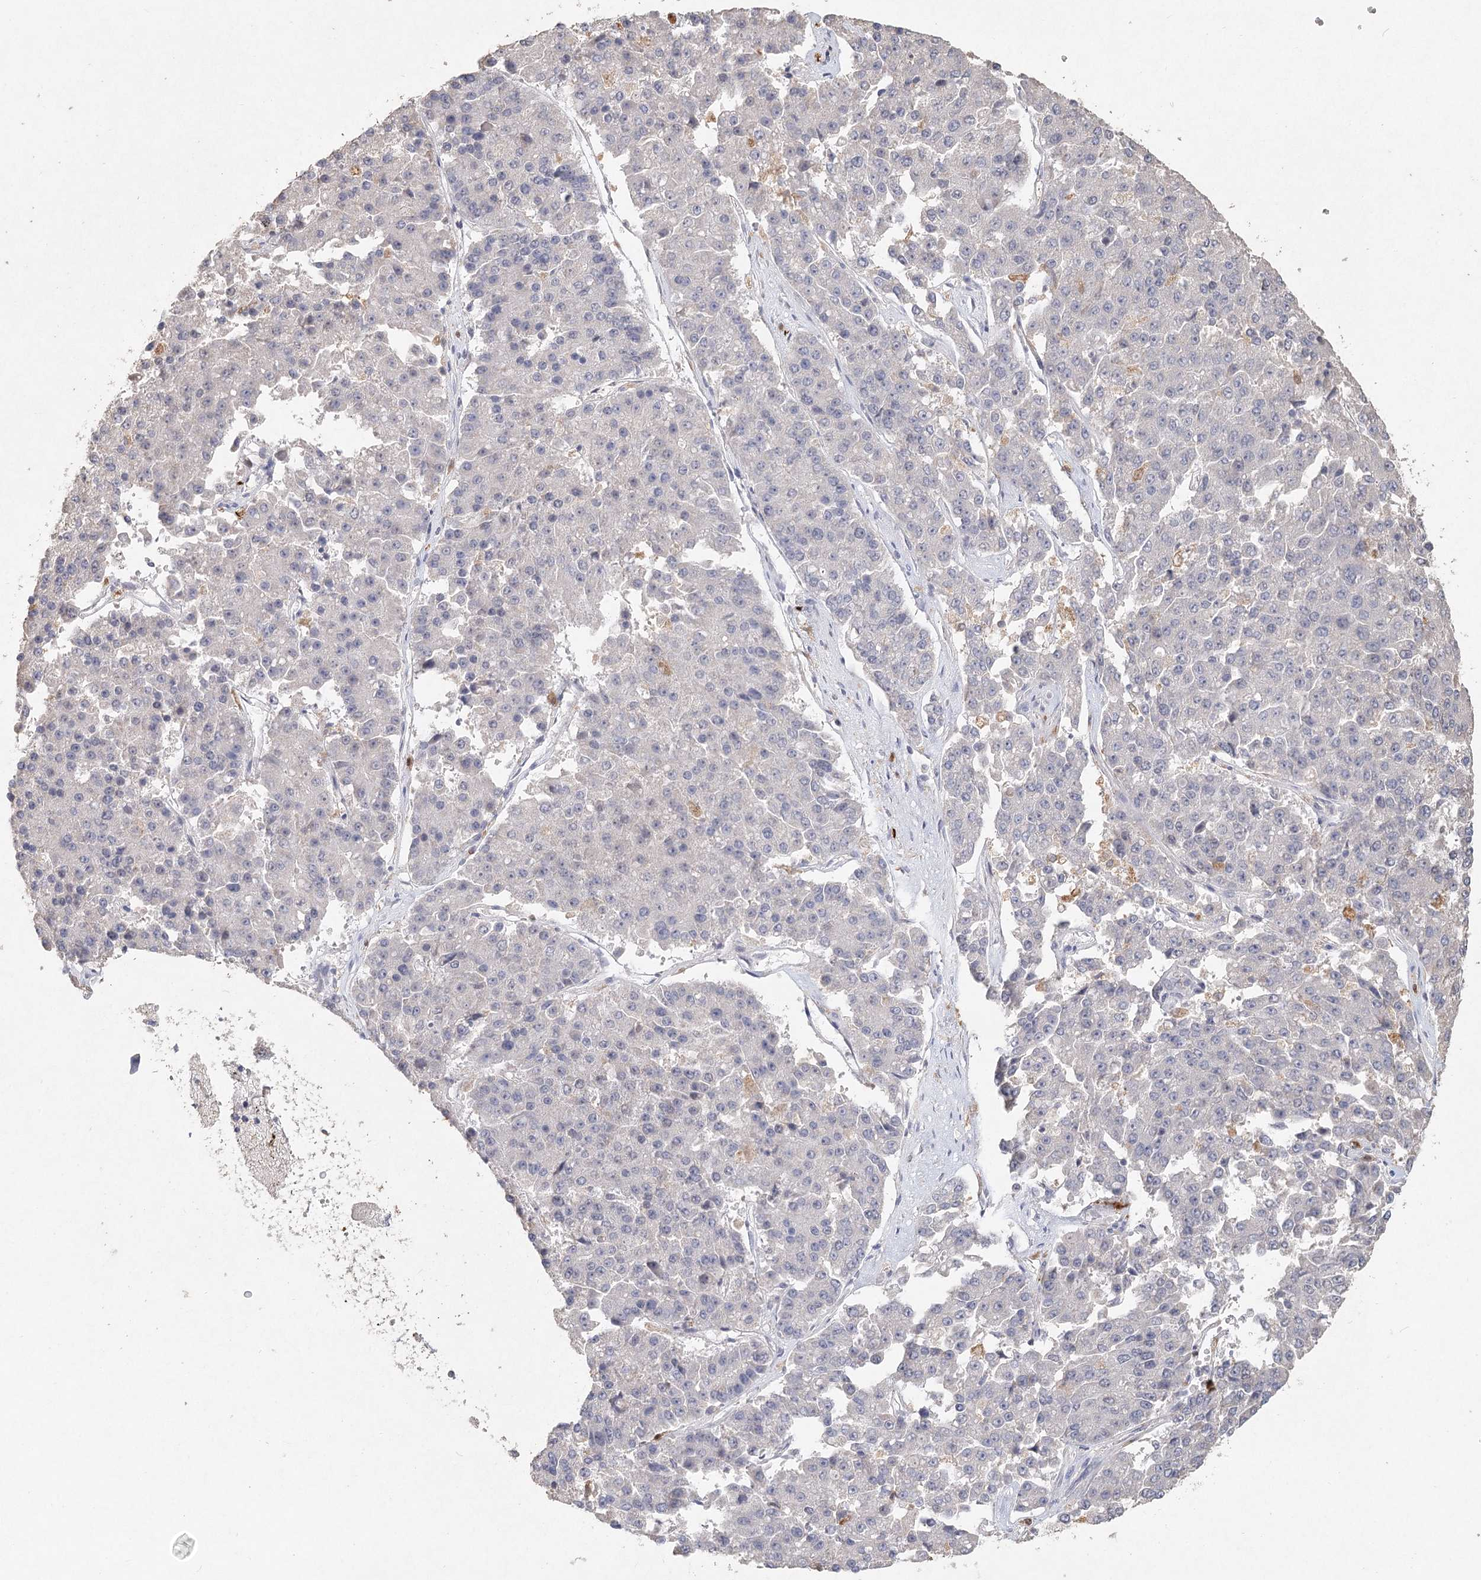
{"staining": {"intensity": "moderate", "quantity": "<25%", "location": "cytoplasmic/membranous"}, "tissue": "pancreatic cancer", "cell_type": "Tumor cells", "image_type": "cancer", "snomed": [{"axis": "morphology", "description": "Adenocarcinoma, NOS"}, {"axis": "topography", "description": "Pancreas"}], "caption": "Immunohistochemistry (DAB (3,3'-diaminobenzidine)) staining of human pancreatic adenocarcinoma shows moderate cytoplasmic/membranous protein positivity in about <25% of tumor cells.", "gene": "ARSI", "patient": {"sex": "male", "age": 50}}